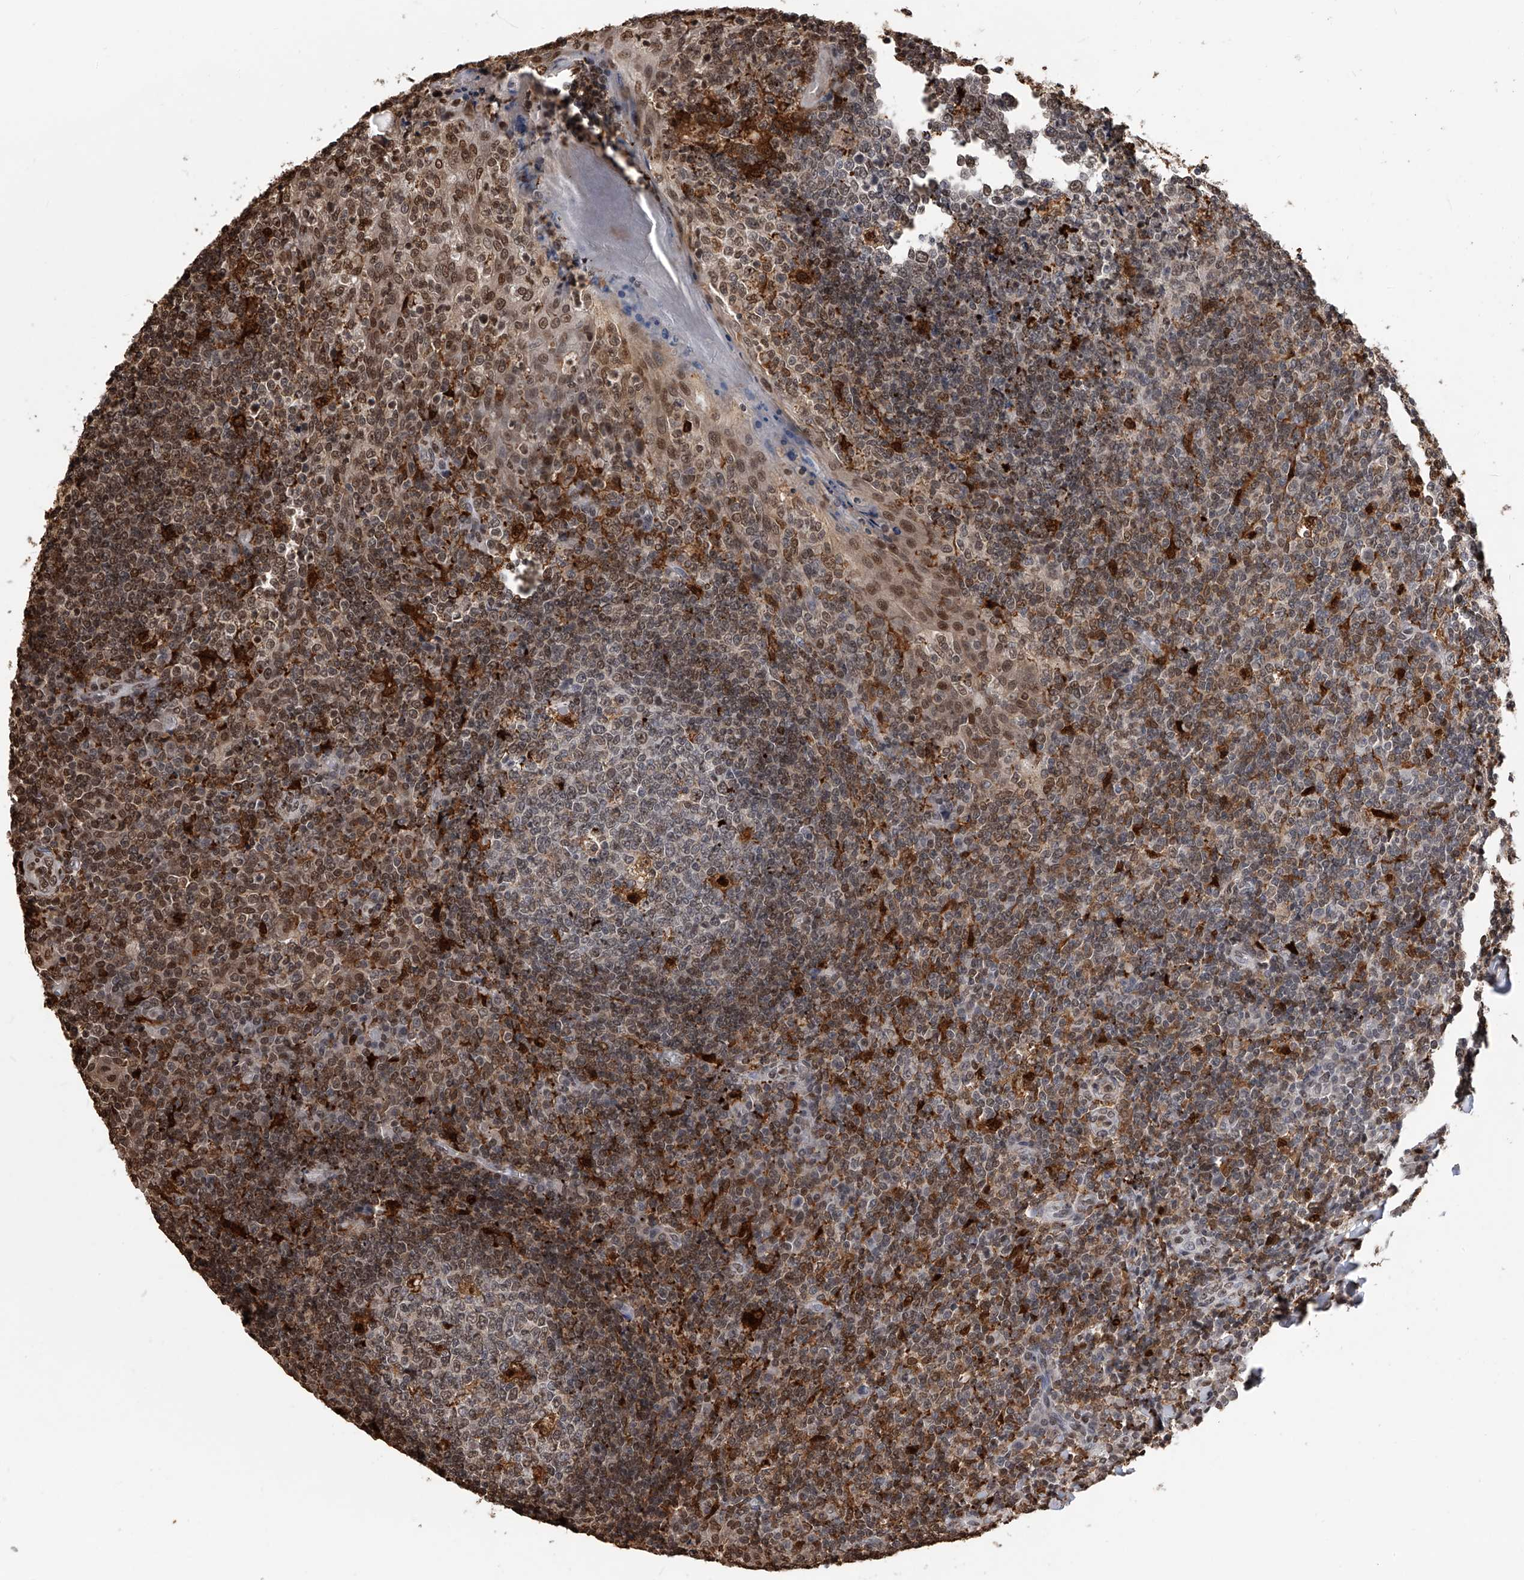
{"staining": {"intensity": "strong", "quantity": "<25%", "location": "cytoplasmic/membranous,nuclear"}, "tissue": "tonsil", "cell_type": "Germinal center cells", "image_type": "normal", "snomed": [{"axis": "morphology", "description": "Normal tissue, NOS"}, {"axis": "topography", "description": "Tonsil"}], "caption": "A high-resolution photomicrograph shows immunohistochemistry (IHC) staining of normal tonsil, which reveals strong cytoplasmic/membranous,nuclear staining in approximately <25% of germinal center cells. Immunohistochemistry stains the protein in brown and the nuclei are stained blue.", "gene": "CFAP410", "patient": {"sex": "female", "age": 19}}